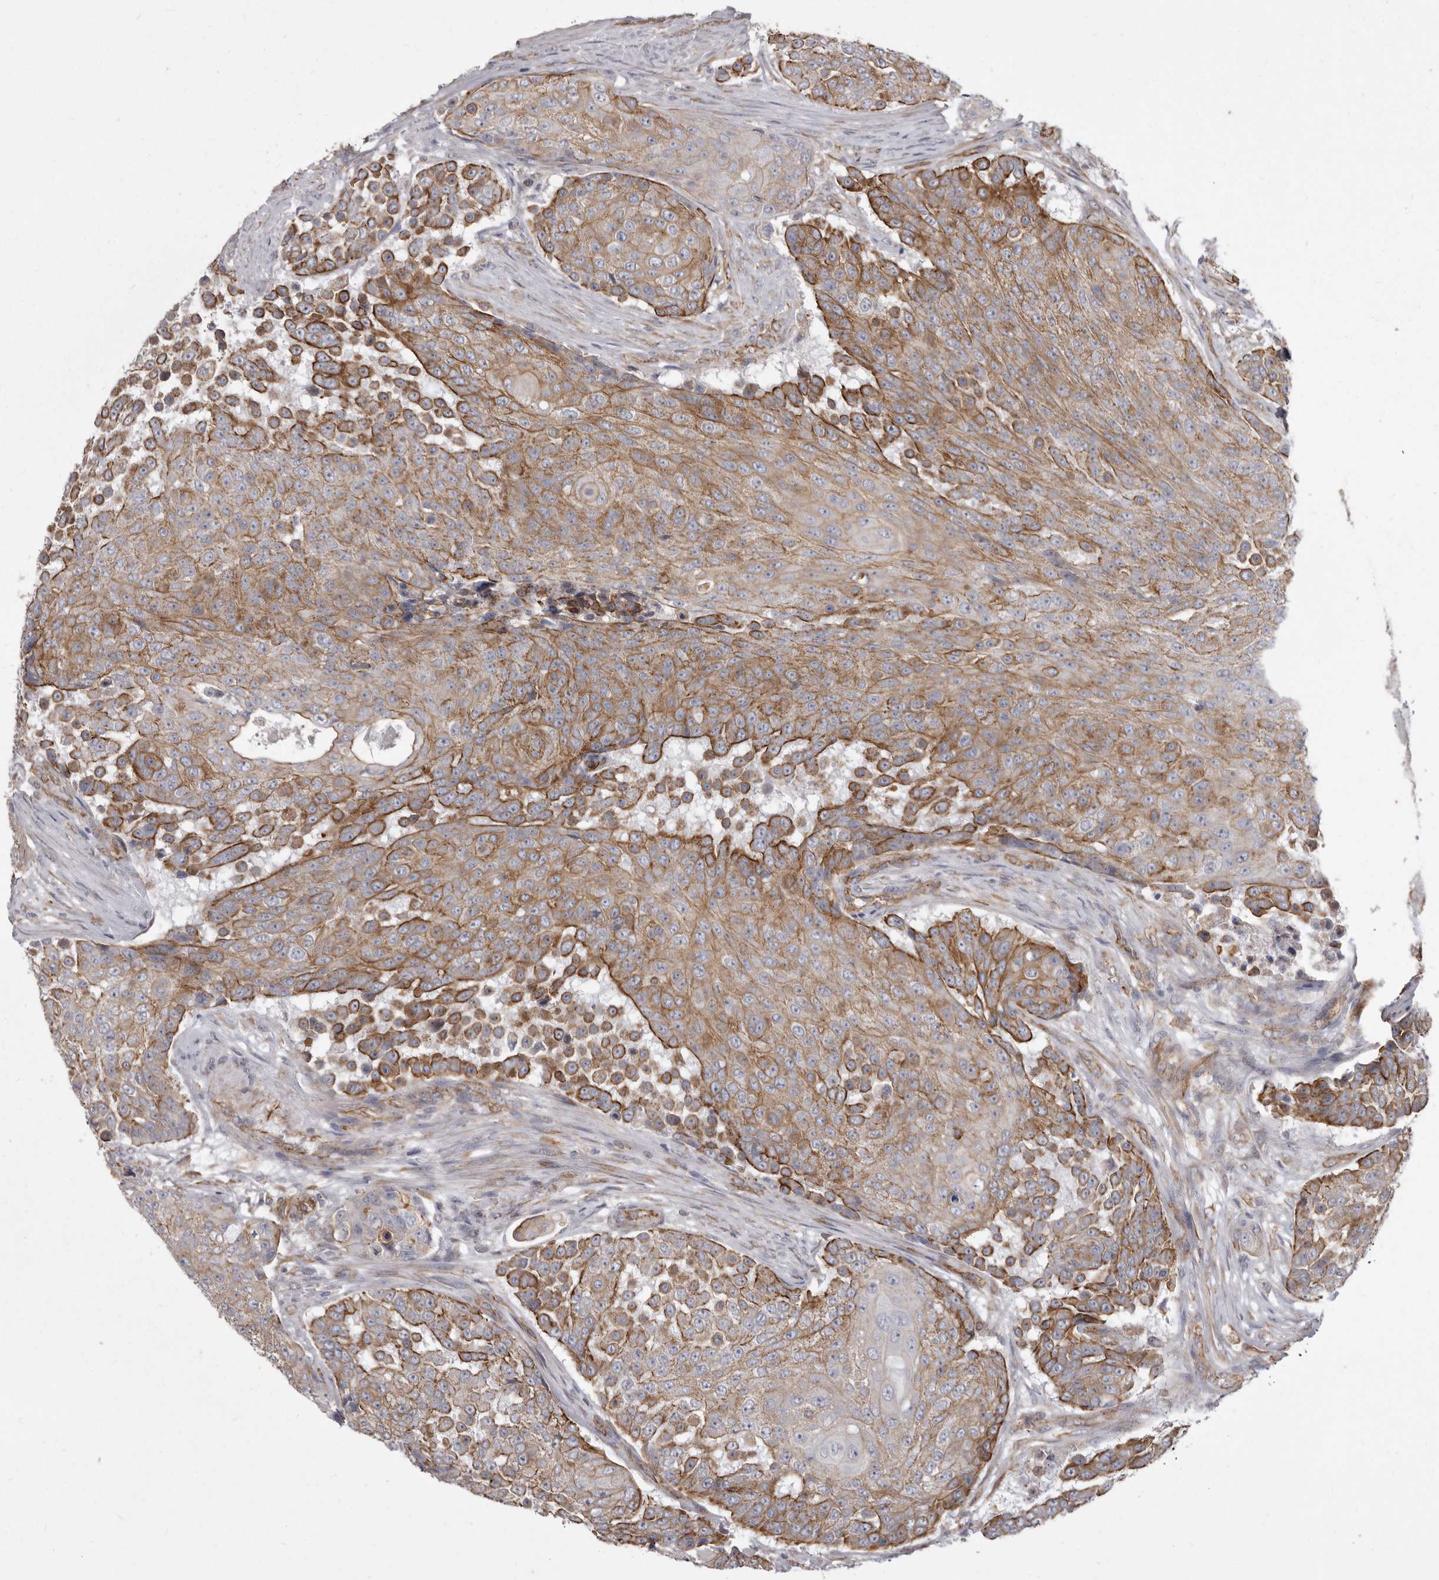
{"staining": {"intensity": "moderate", "quantity": ">75%", "location": "cytoplasmic/membranous"}, "tissue": "urothelial cancer", "cell_type": "Tumor cells", "image_type": "cancer", "snomed": [{"axis": "morphology", "description": "Urothelial carcinoma, High grade"}, {"axis": "topography", "description": "Urinary bladder"}], "caption": "High-grade urothelial carcinoma stained with immunohistochemistry displays moderate cytoplasmic/membranous expression in about >75% of tumor cells.", "gene": "P2RX6", "patient": {"sex": "female", "age": 63}}